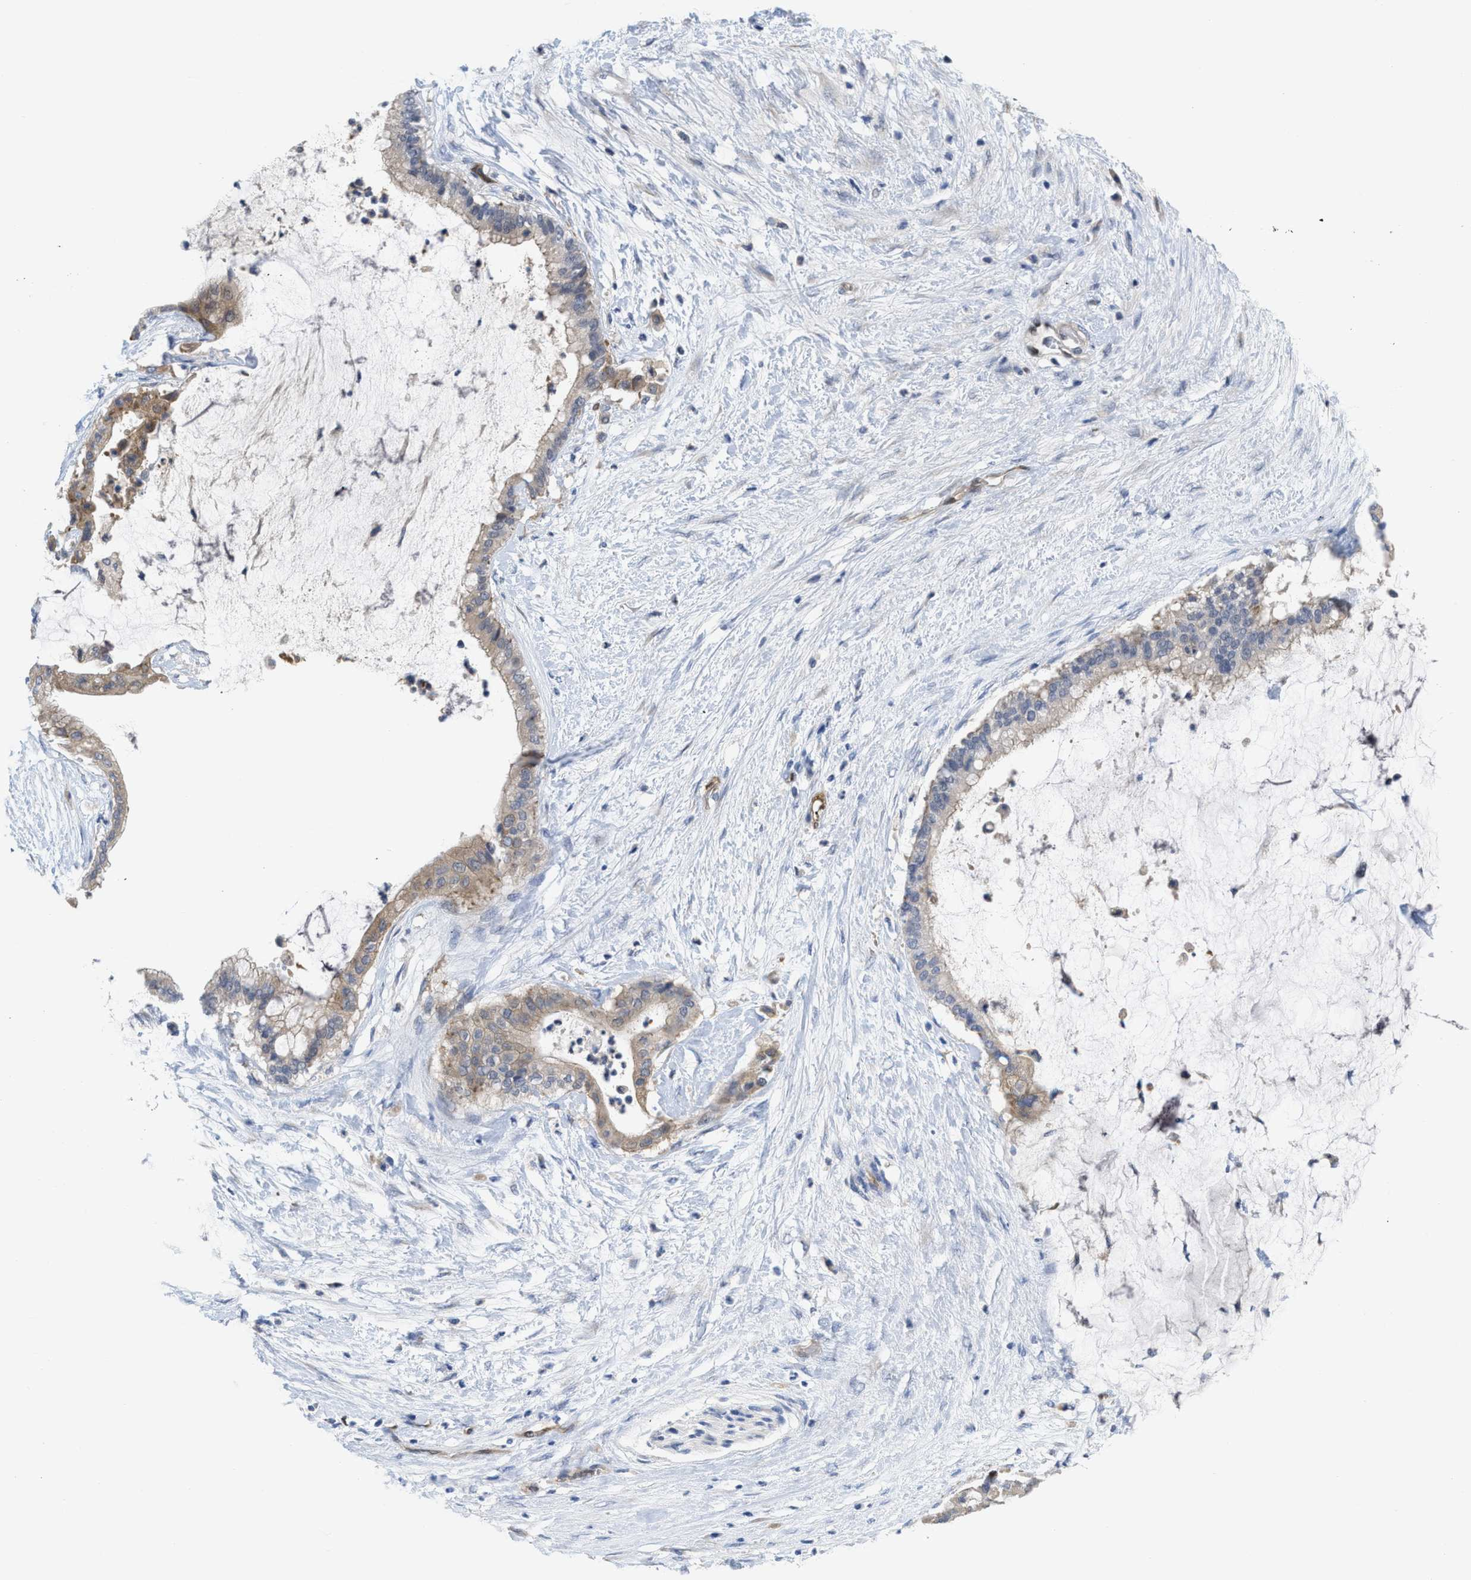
{"staining": {"intensity": "weak", "quantity": "25%-75%", "location": "cytoplasmic/membranous"}, "tissue": "pancreatic cancer", "cell_type": "Tumor cells", "image_type": "cancer", "snomed": [{"axis": "morphology", "description": "Adenocarcinoma, NOS"}, {"axis": "topography", "description": "Pancreas"}], "caption": "Approximately 25%-75% of tumor cells in human adenocarcinoma (pancreatic) demonstrate weak cytoplasmic/membranous protein staining as visualized by brown immunohistochemical staining.", "gene": "LDAF1", "patient": {"sex": "male", "age": 41}}